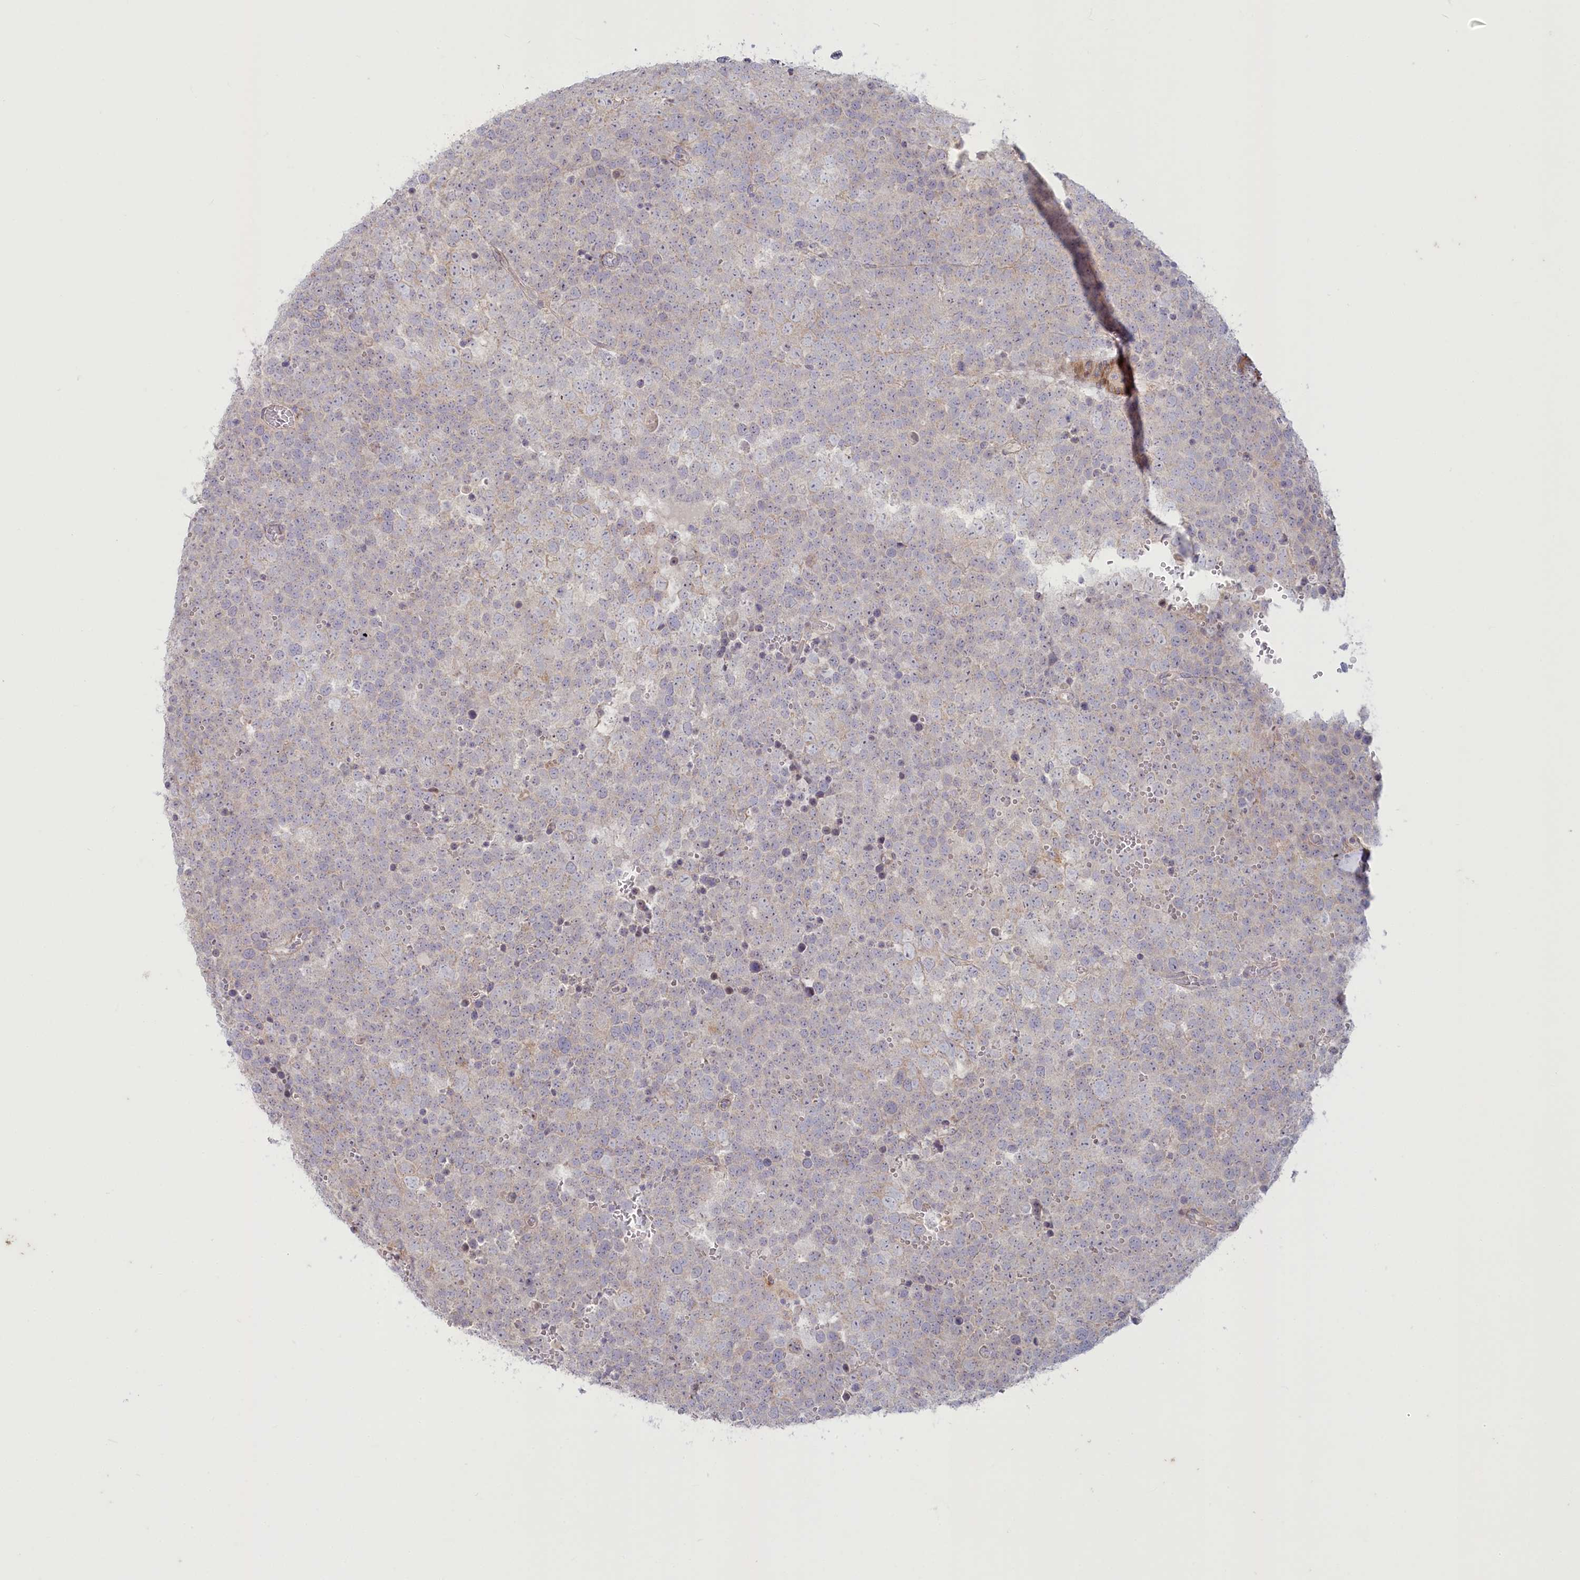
{"staining": {"intensity": "weak", "quantity": "<25%", "location": "cytoplasmic/membranous"}, "tissue": "testis cancer", "cell_type": "Tumor cells", "image_type": "cancer", "snomed": [{"axis": "morphology", "description": "Seminoma, NOS"}, {"axis": "topography", "description": "Testis"}], "caption": "High magnification brightfield microscopy of testis cancer stained with DAB (3,3'-diaminobenzidine) (brown) and counterstained with hematoxylin (blue): tumor cells show no significant positivity.", "gene": "MTG1", "patient": {"sex": "male", "age": 71}}